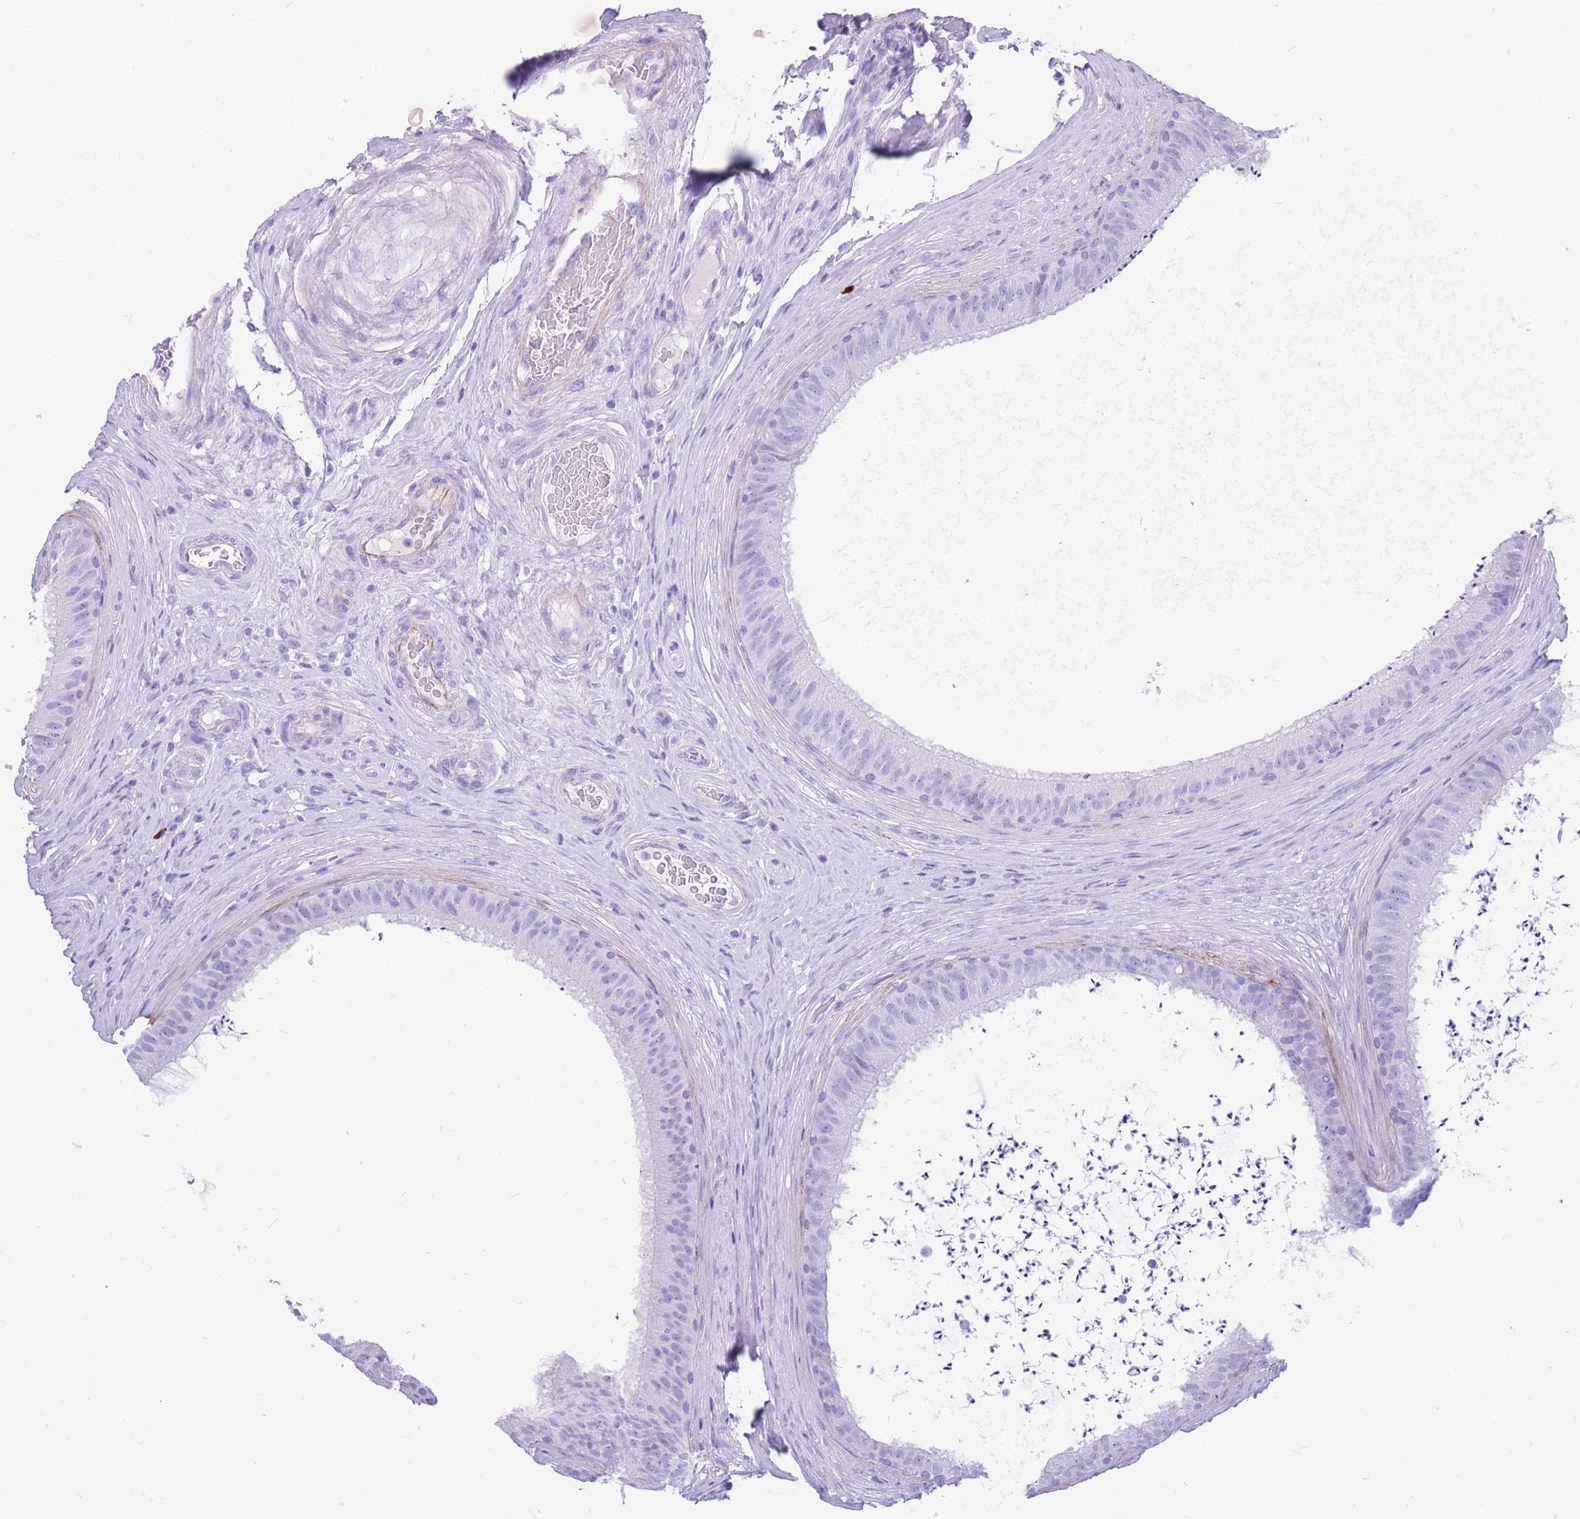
{"staining": {"intensity": "negative", "quantity": "none", "location": "none"}, "tissue": "epididymis", "cell_type": "Glandular cells", "image_type": "normal", "snomed": [{"axis": "morphology", "description": "Normal tissue, NOS"}, {"axis": "topography", "description": "Testis"}, {"axis": "topography", "description": "Epididymis"}], "caption": "A high-resolution micrograph shows immunohistochemistry staining of benign epididymis, which shows no significant expression in glandular cells.", "gene": "ZFP62", "patient": {"sex": "male", "age": 41}}